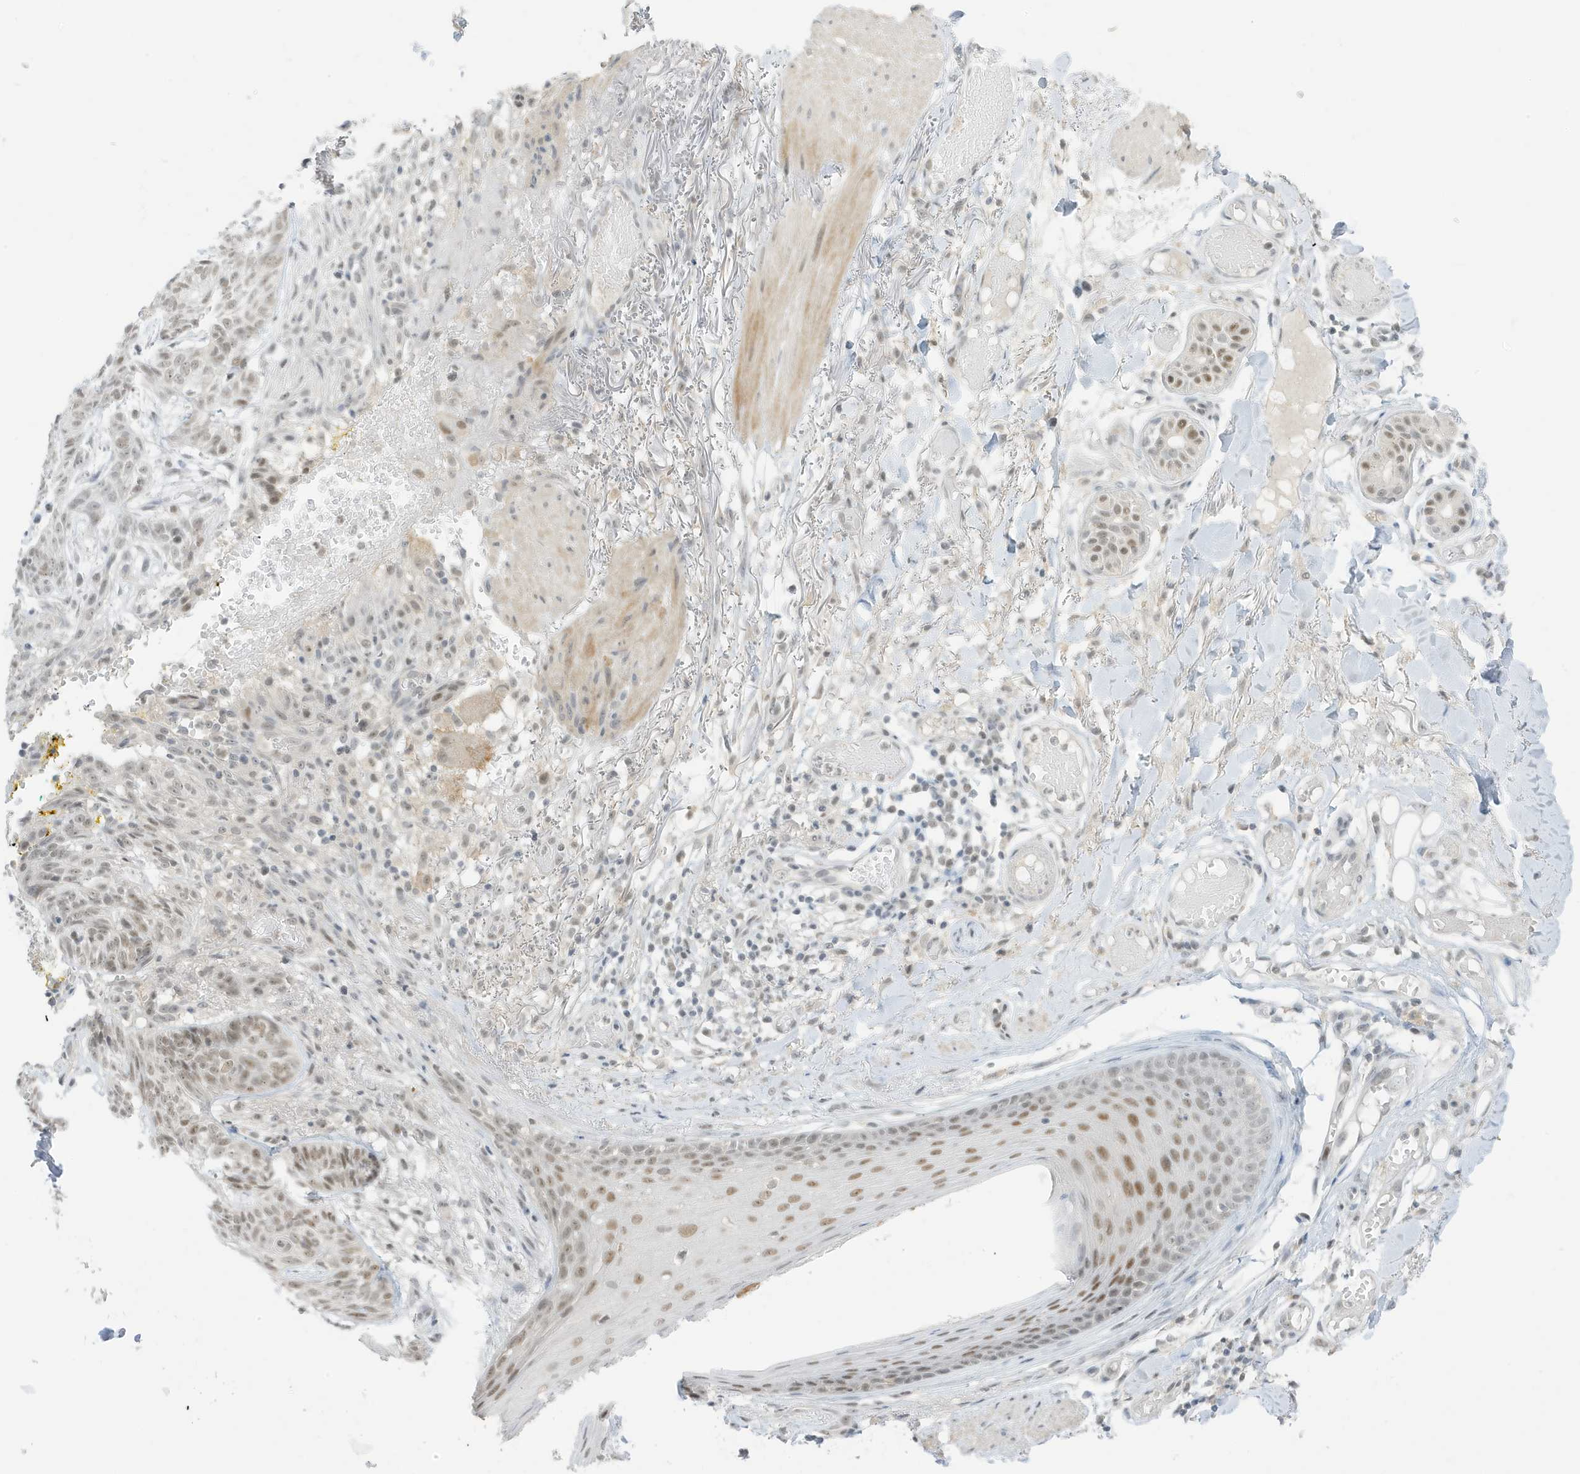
{"staining": {"intensity": "weak", "quantity": ">75%", "location": "nuclear"}, "tissue": "skin cancer", "cell_type": "Tumor cells", "image_type": "cancer", "snomed": [{"axis": "morphology", "description": "Basal cell carcinoma"}, {"axis": "topography", "description": "Skin"}], "caption": "Tumor cells demonstrate low levels of weak nuclear staining in approximately >75% of cells in human skin cancer.", "gene": "MSL3", "patient": {"sex": "male", "age": 85}}